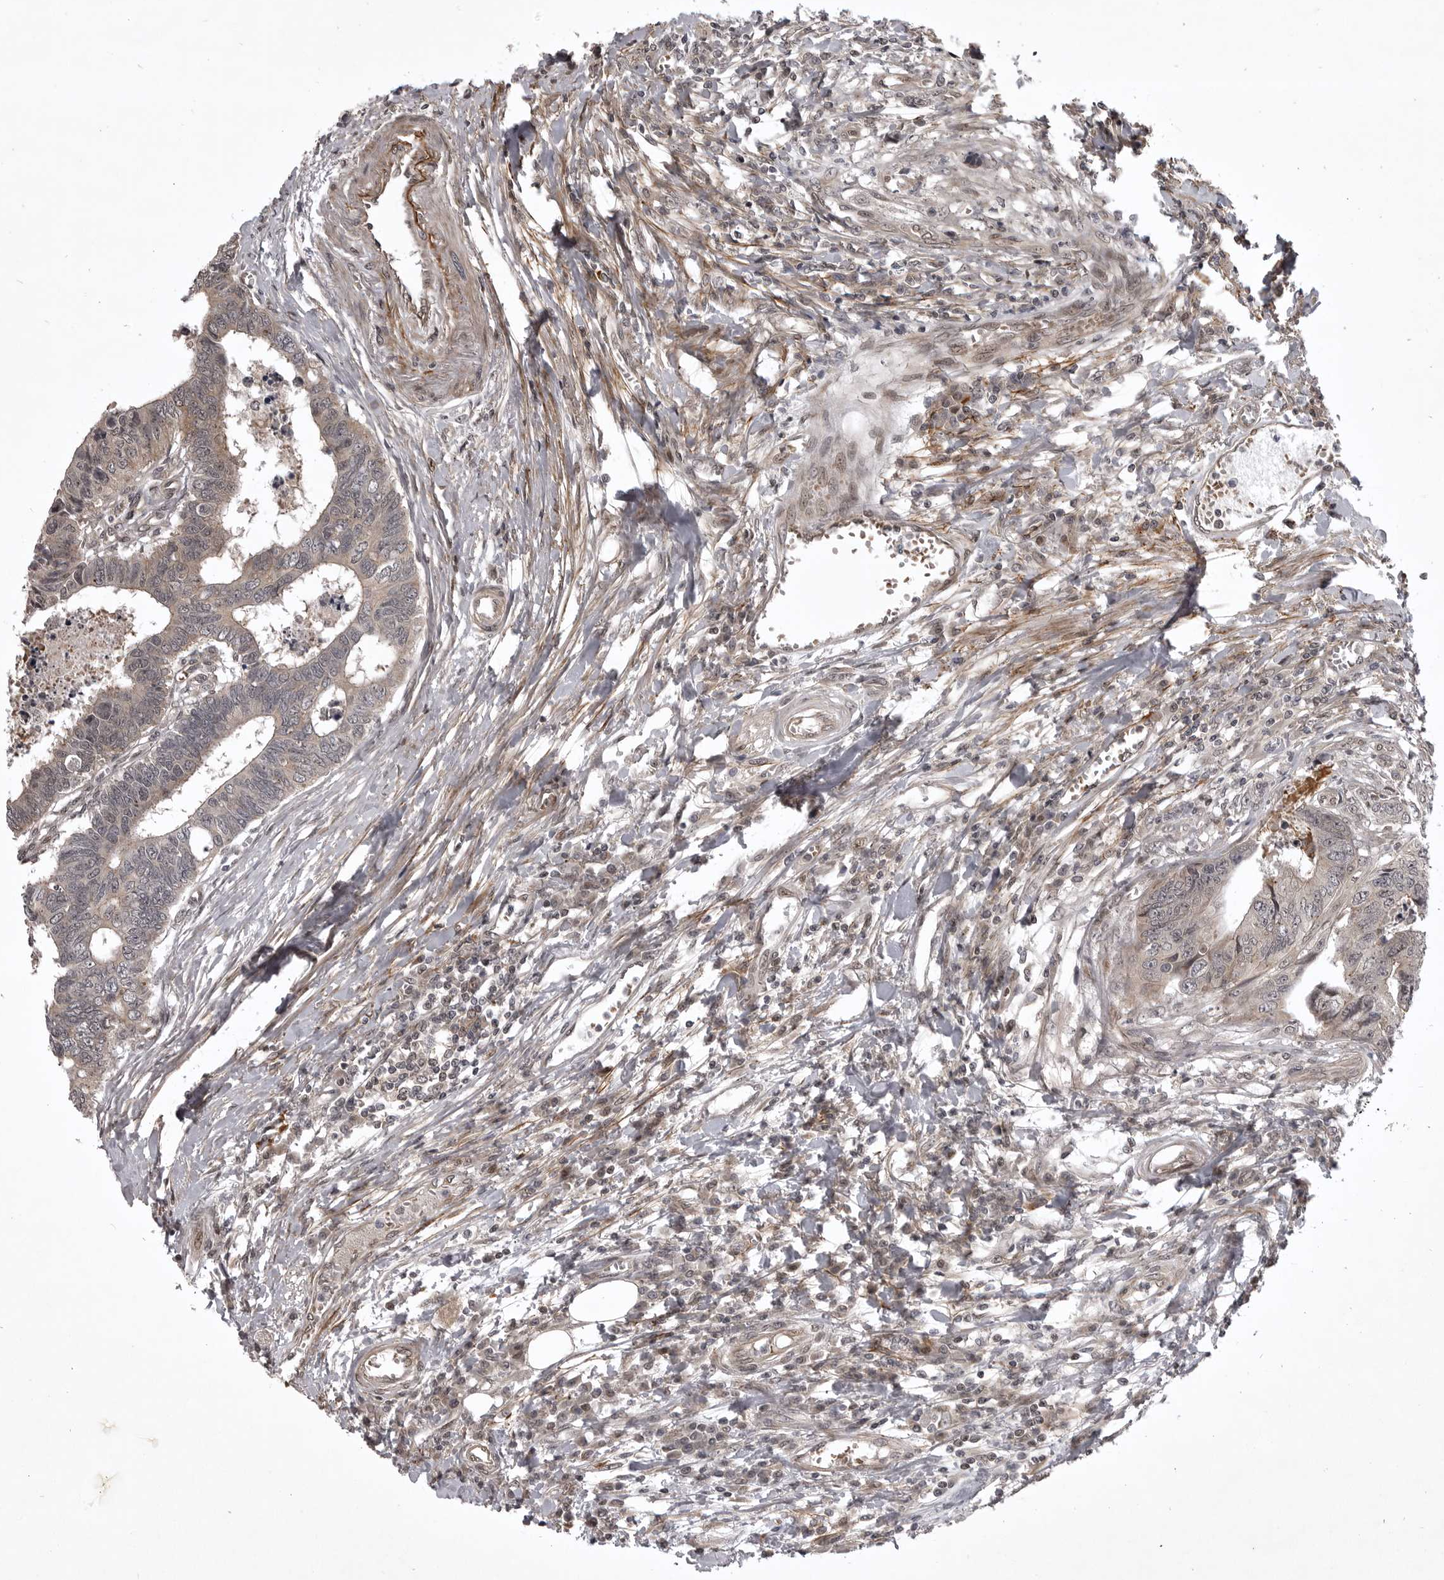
{"staining": {"intensity": "weak", "quantity": "<25%", "location": "cytoplasmic/membranous"}, "tissue": "colorectal cancer", "cell_type": "Tumor cells", "image_type": "cancer", "snomed": [{"axis": "morphology", "description": "Adenocarcinoma, NOS"}, {"axis": "topography", "description": "Rectum"}], "caption": "Immunohistochemistry (IHC) of adenocarcinoma (colorectal) shows no expression in tumor cells.", "gene": "SNX16", "patient": {"sex": "male", "age": 84}}